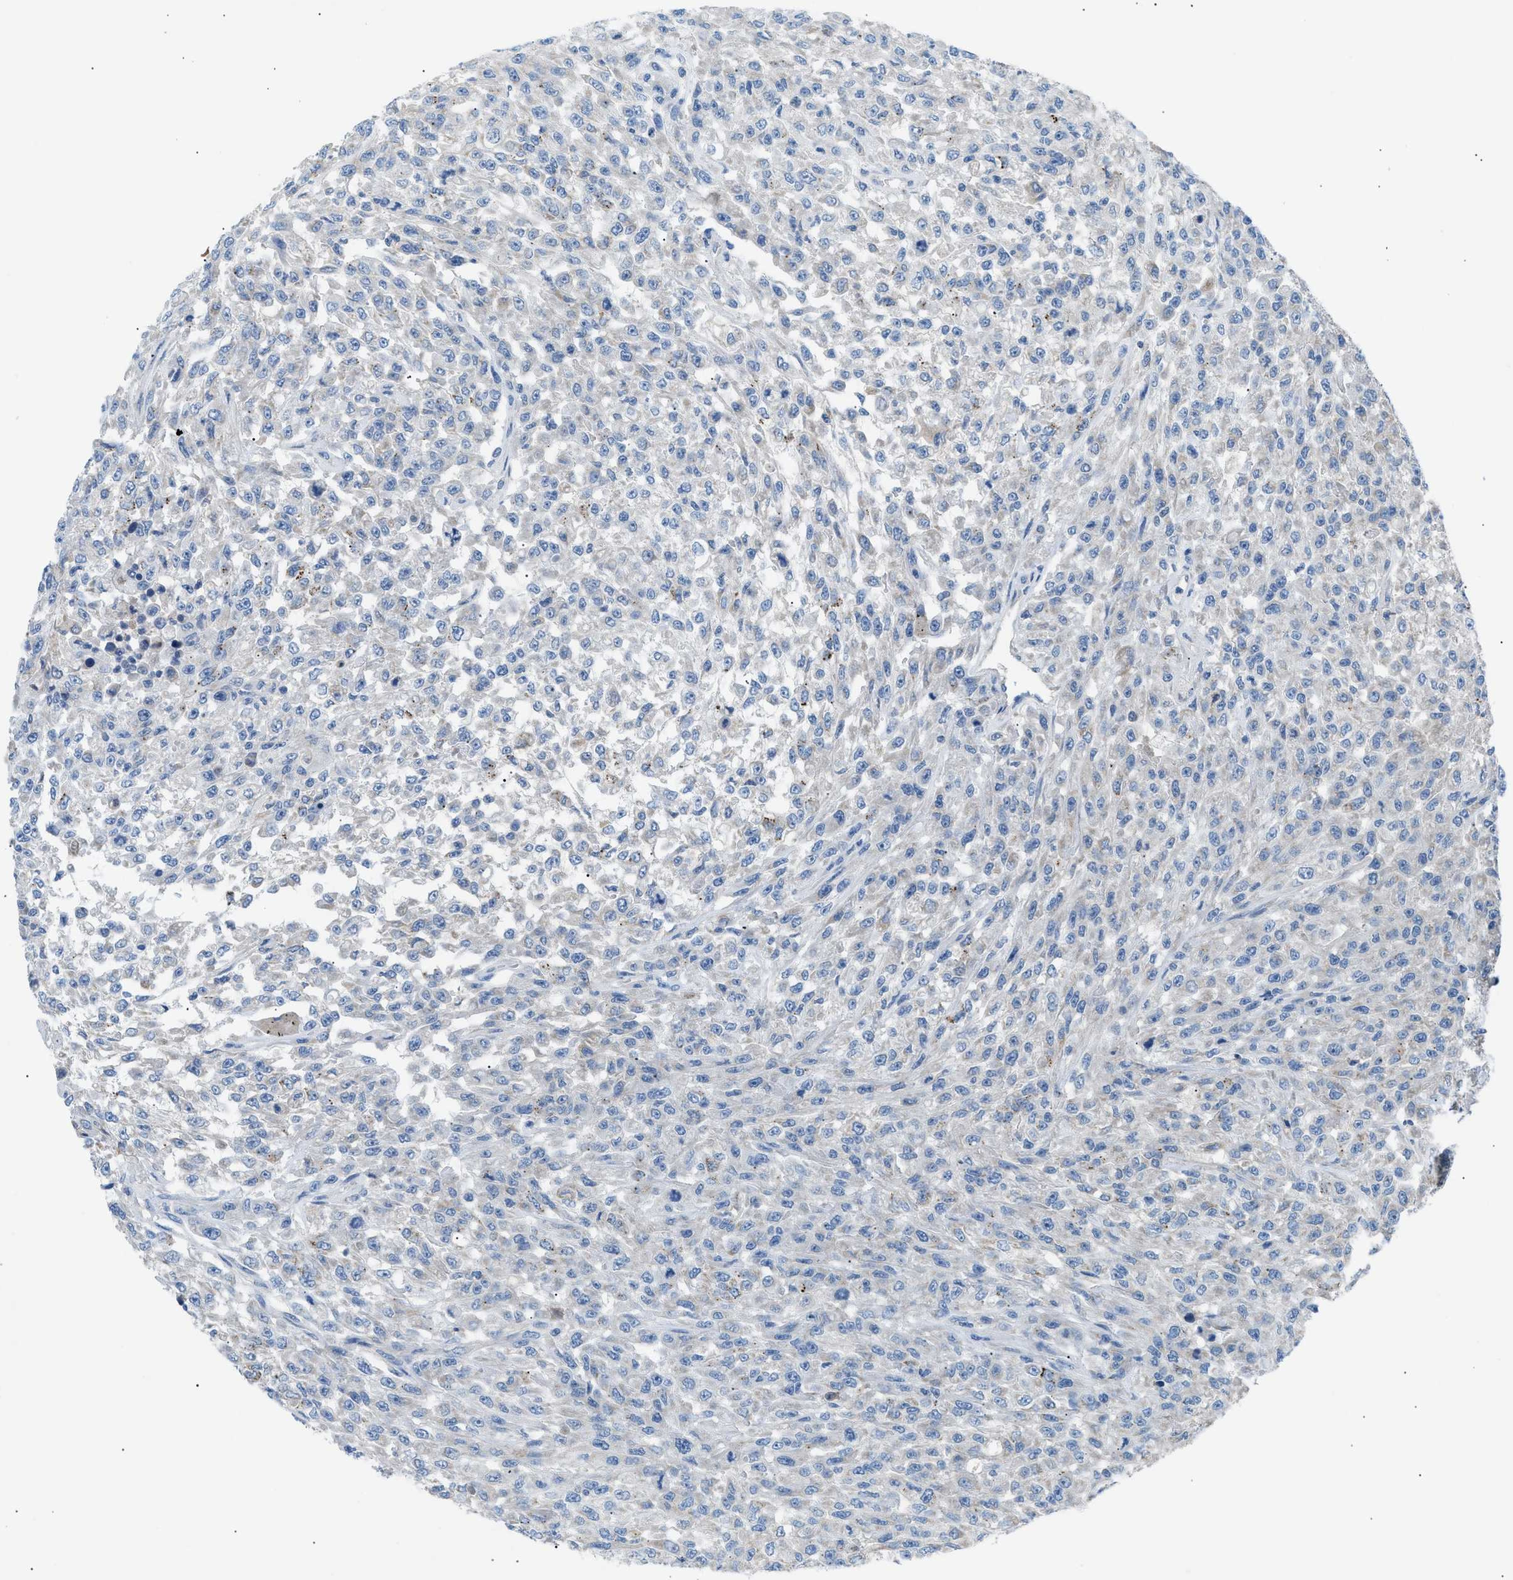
{"staining": {"intensity": "negative", "quantity": "none", "location": "none"}, "tissue": "urothelial cancer", "cell_type": "Tumor cells", "image_type": "cancer", "snomed": [{"axis": "morphology", "description": "Urothelial carcinoma, High grade"}, {"axis": "topography", "description": "Urinary bladder"}], "caption": "A high-resolution micrograph shows IHC staining of urothelial cancer, which reveals no significant expression in tumor cells. (Stains: DAB immunohistochemistry with hematoxylin counter stain, Microscopy: brightfield microscopy at high magnification).", "gene": "ILDR1", "patient": {"sex": "male", "age": 46}}